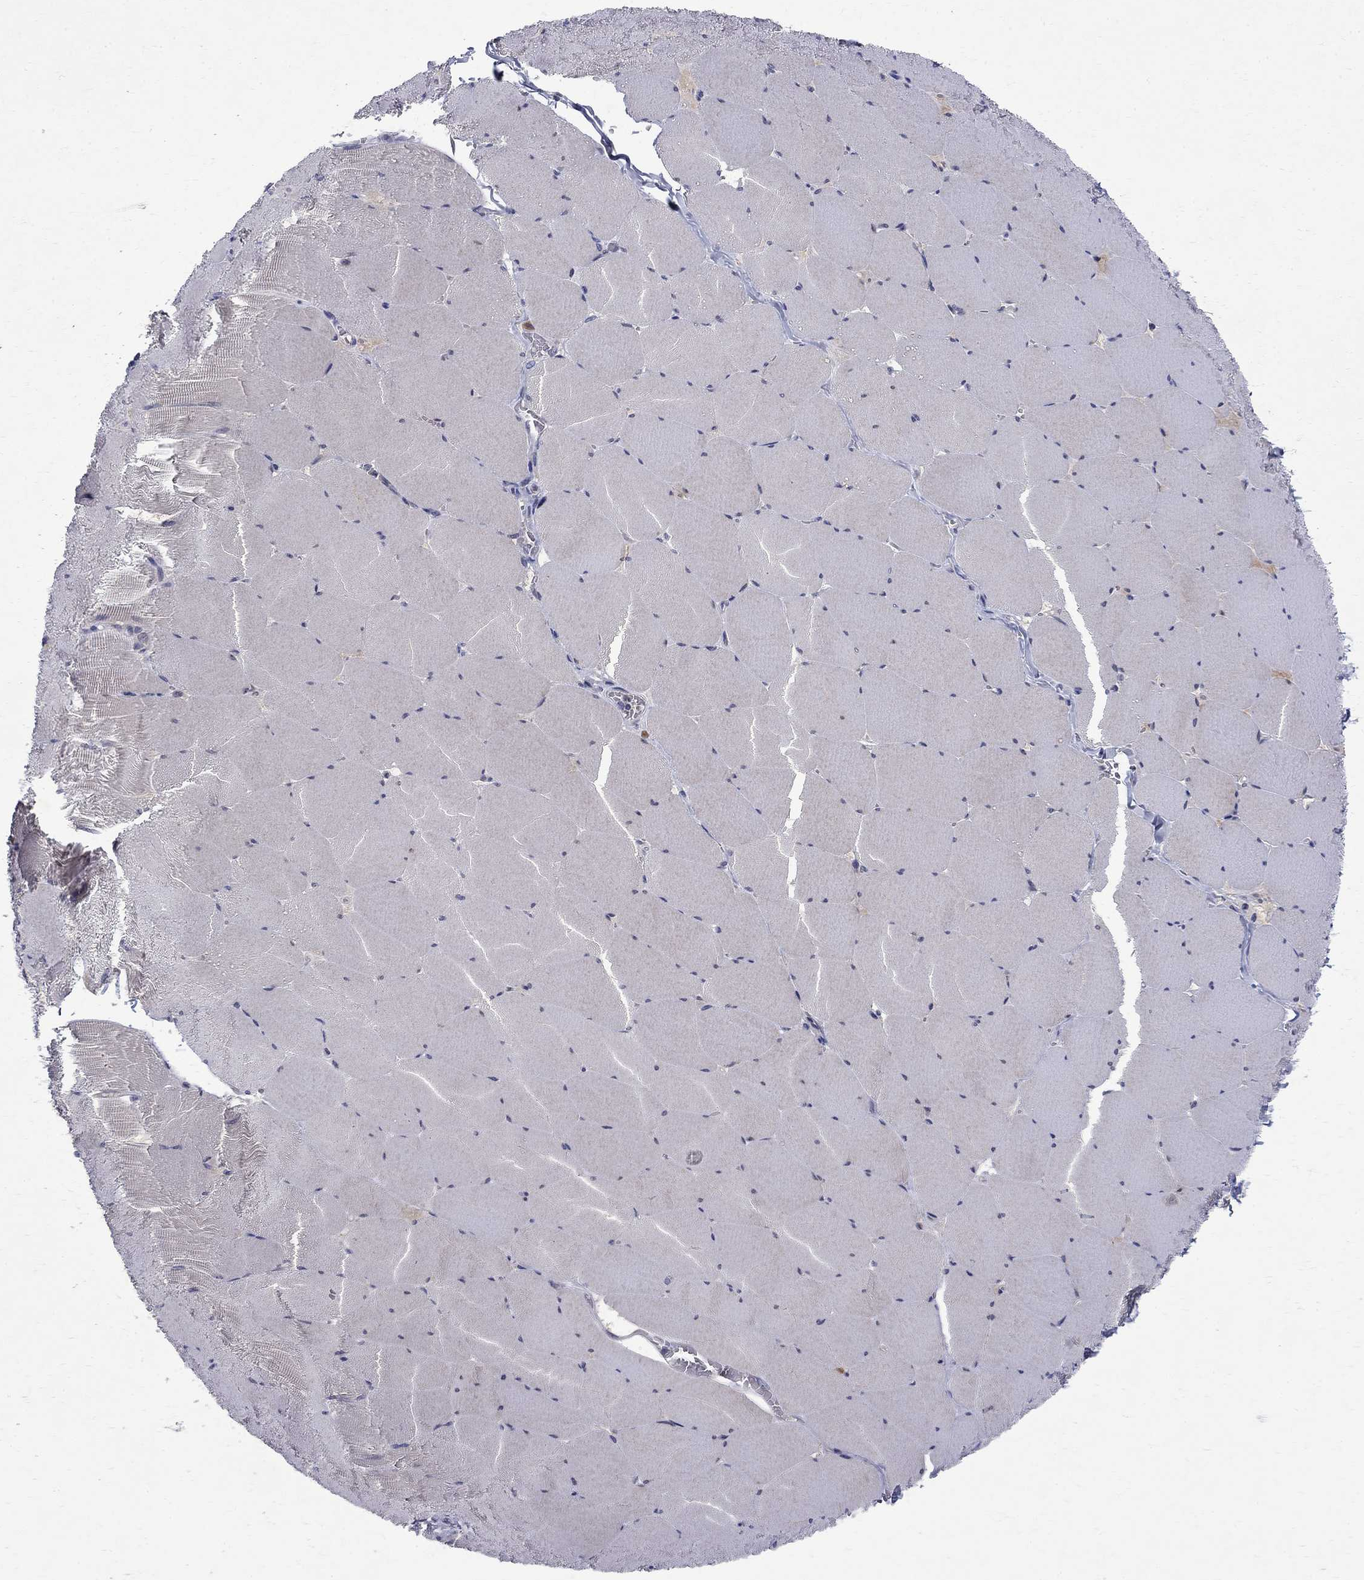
{"staining": {"intensity": "negative", "quantity": "none", "location": "none"}, "tissue": "skeletal muscle", "cell_type": "Myocytes", "image_type": "normal", "snomed": [{"axis": "morphology", "description": "Normal tissue, NOS"}, {"axis": "morphology", "description": "Malignant melanoma, Metastatic site"}, {"axis": "topography", "description": "Skeletal muscle"}], "caption": "This is an immunohistochemistry histopathology image of unremarkable human skeletal muscle. There is no staining in myocytes.", "gene": "STAB2", "patient": {"sex": "male", "age": 50}}